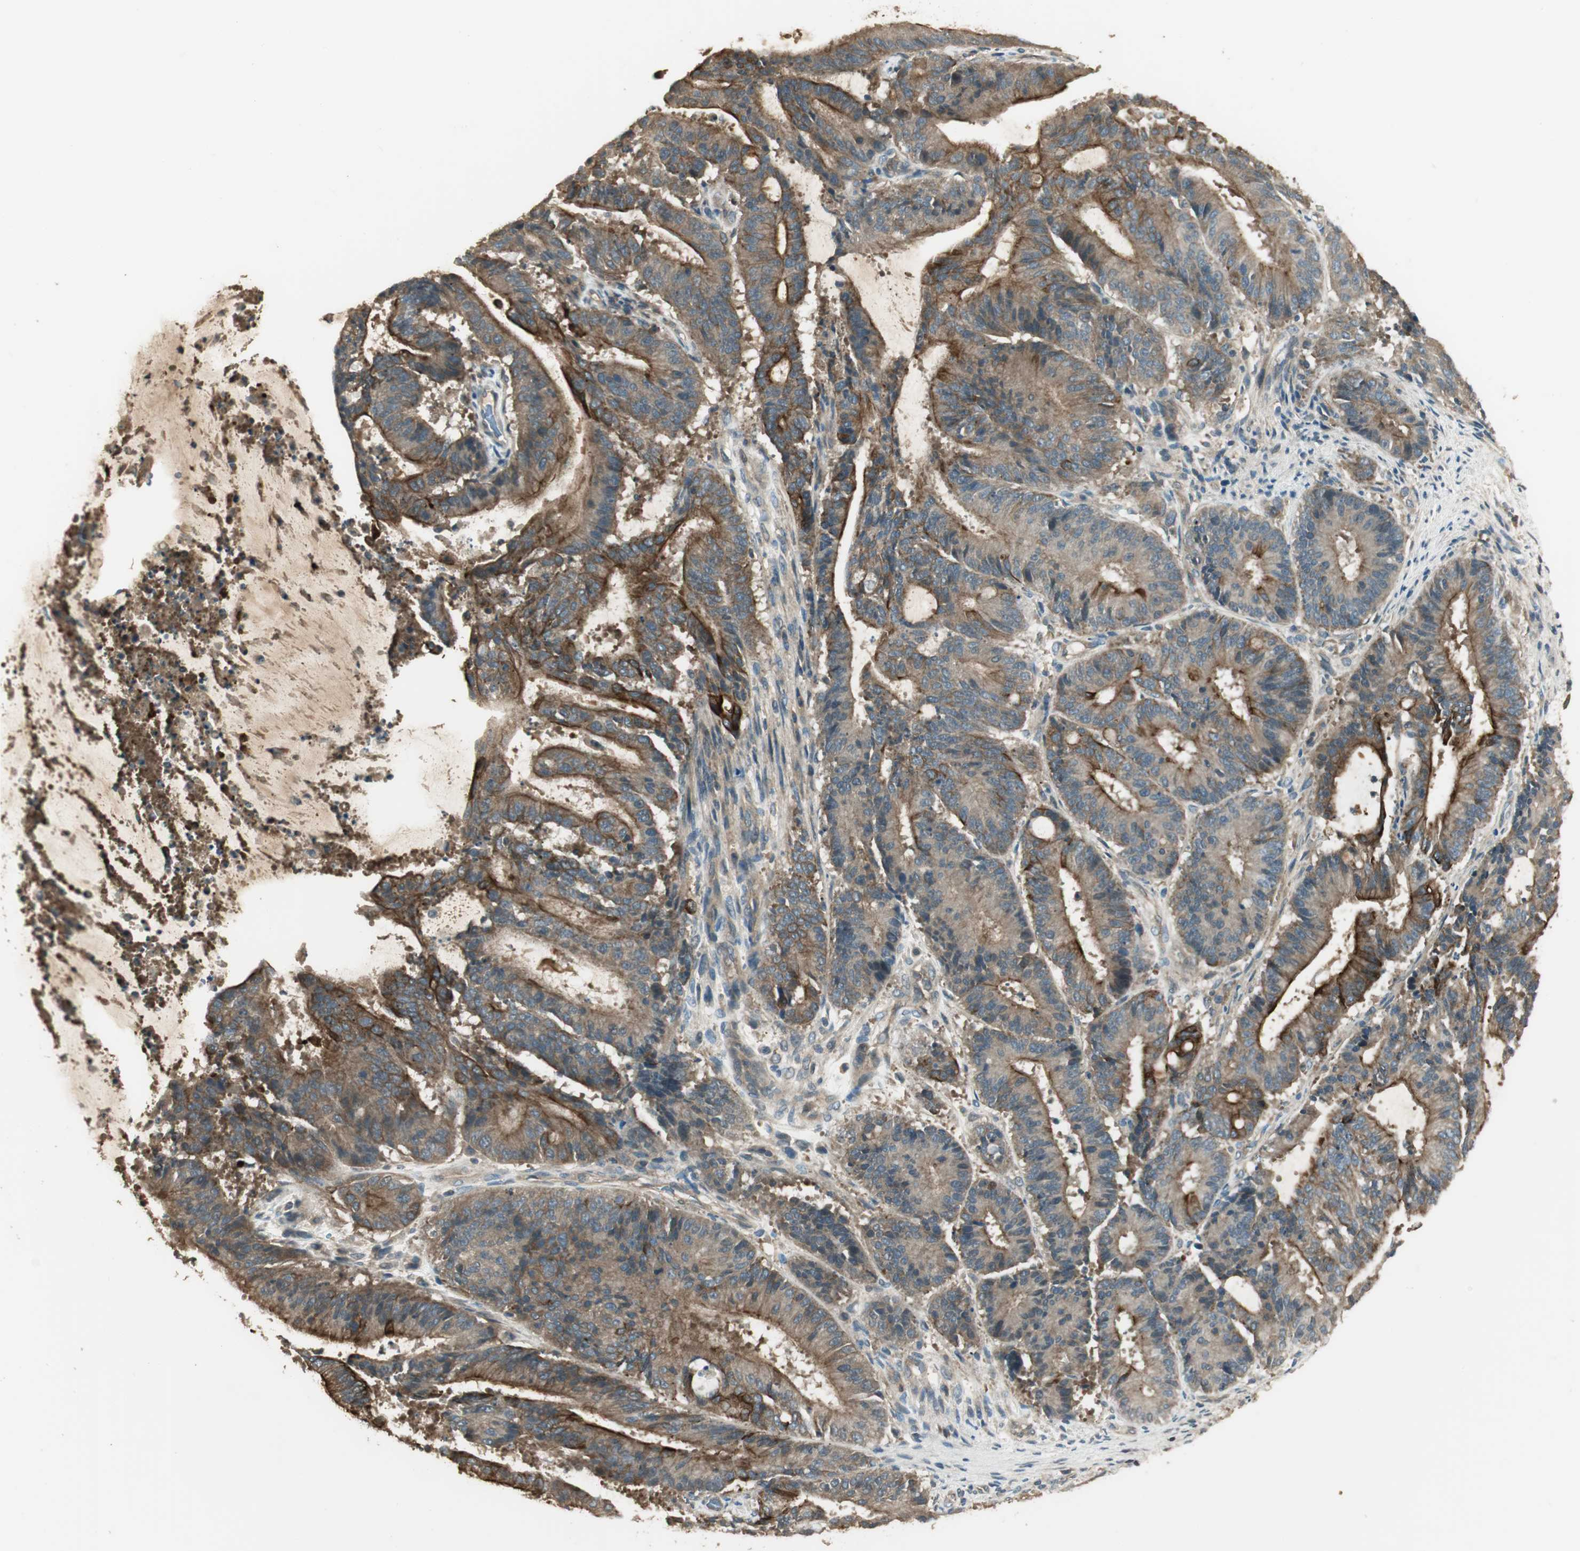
{"staining": {"intensity": "moderate", "quantity": ">75%", "location": "cytoplasmic/membranous"}, "tissue": "liver cancer", "cell_type": "Tumor cells", "image_type": "cancer", "snomed": [{"axis": "morphology", "description": "Cholangiocarcinoma"}, {"axis": "topography", "description": "Liver"}], "caption": "Cholangiocarcinoma (liver) stained with a protein marker shows moderate staining in tumor cells.", "gene": "PFDN5", "patient": {"sex": "female", "age": 73}}